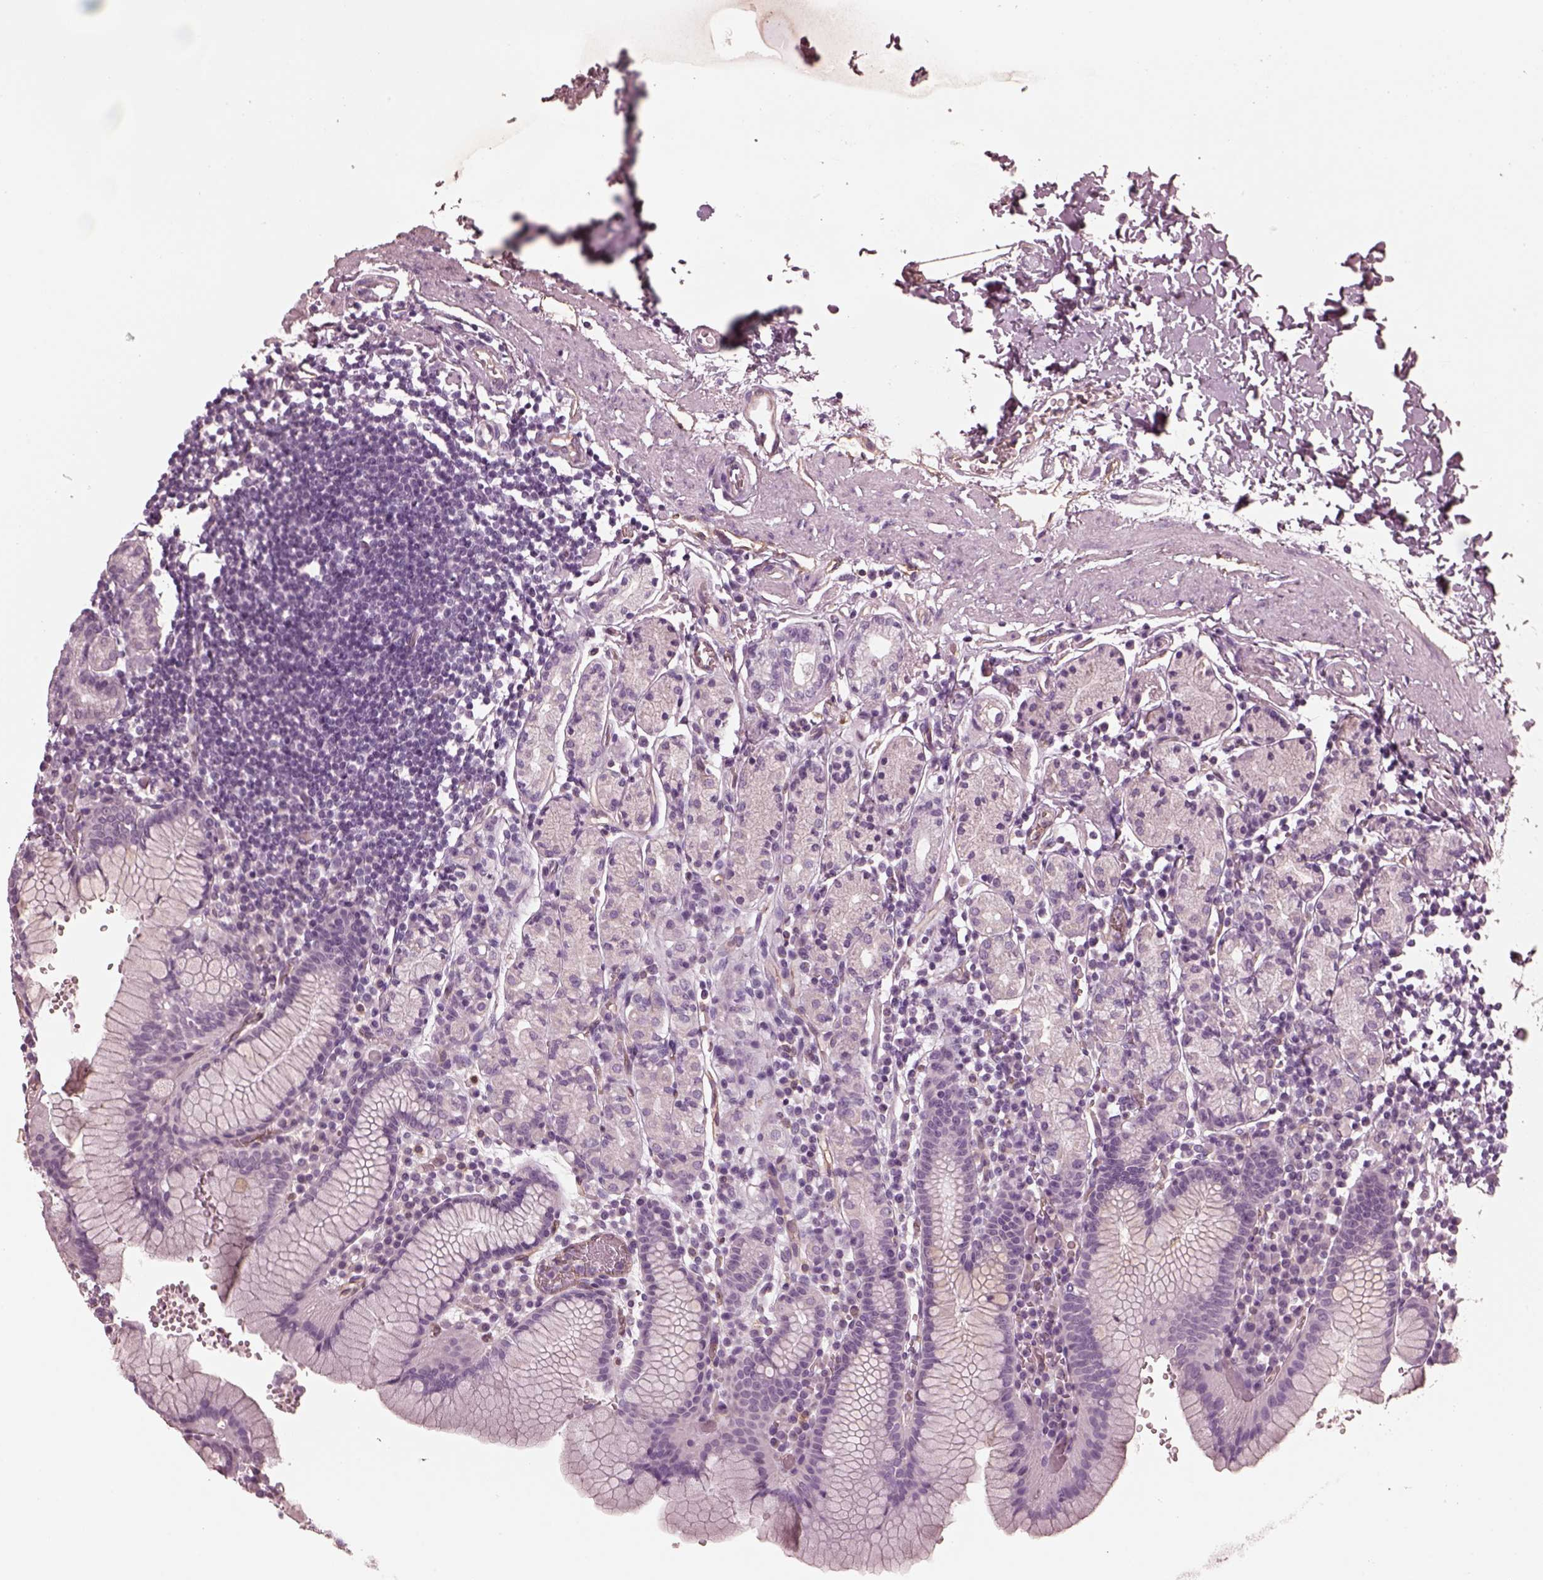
{"staining": {"intensity": "negative", "quantity": "none", "location": "none"}, "tissue": "stomach", "cell_type": "Glandular cells", "image_type": "normal", "snomed": [{"axis": "morphology", "description": "Normal tissue, NOS"}, {"axis": "topography", "description": "Stomach, upper"}, {"axis": "topography", "description": "Stomach"}], "caption": "The immunohistochemistry (IHC) histopathology image has no significant expression in glandular cells of stomach. (Brightfield microscopy of DAB (3,3'-diaminobenzidine) immunohistochemistry (IHC) at high magnification).", "gene": "EIF4E1B", "patient": {"sex": "male", "age": 62}}